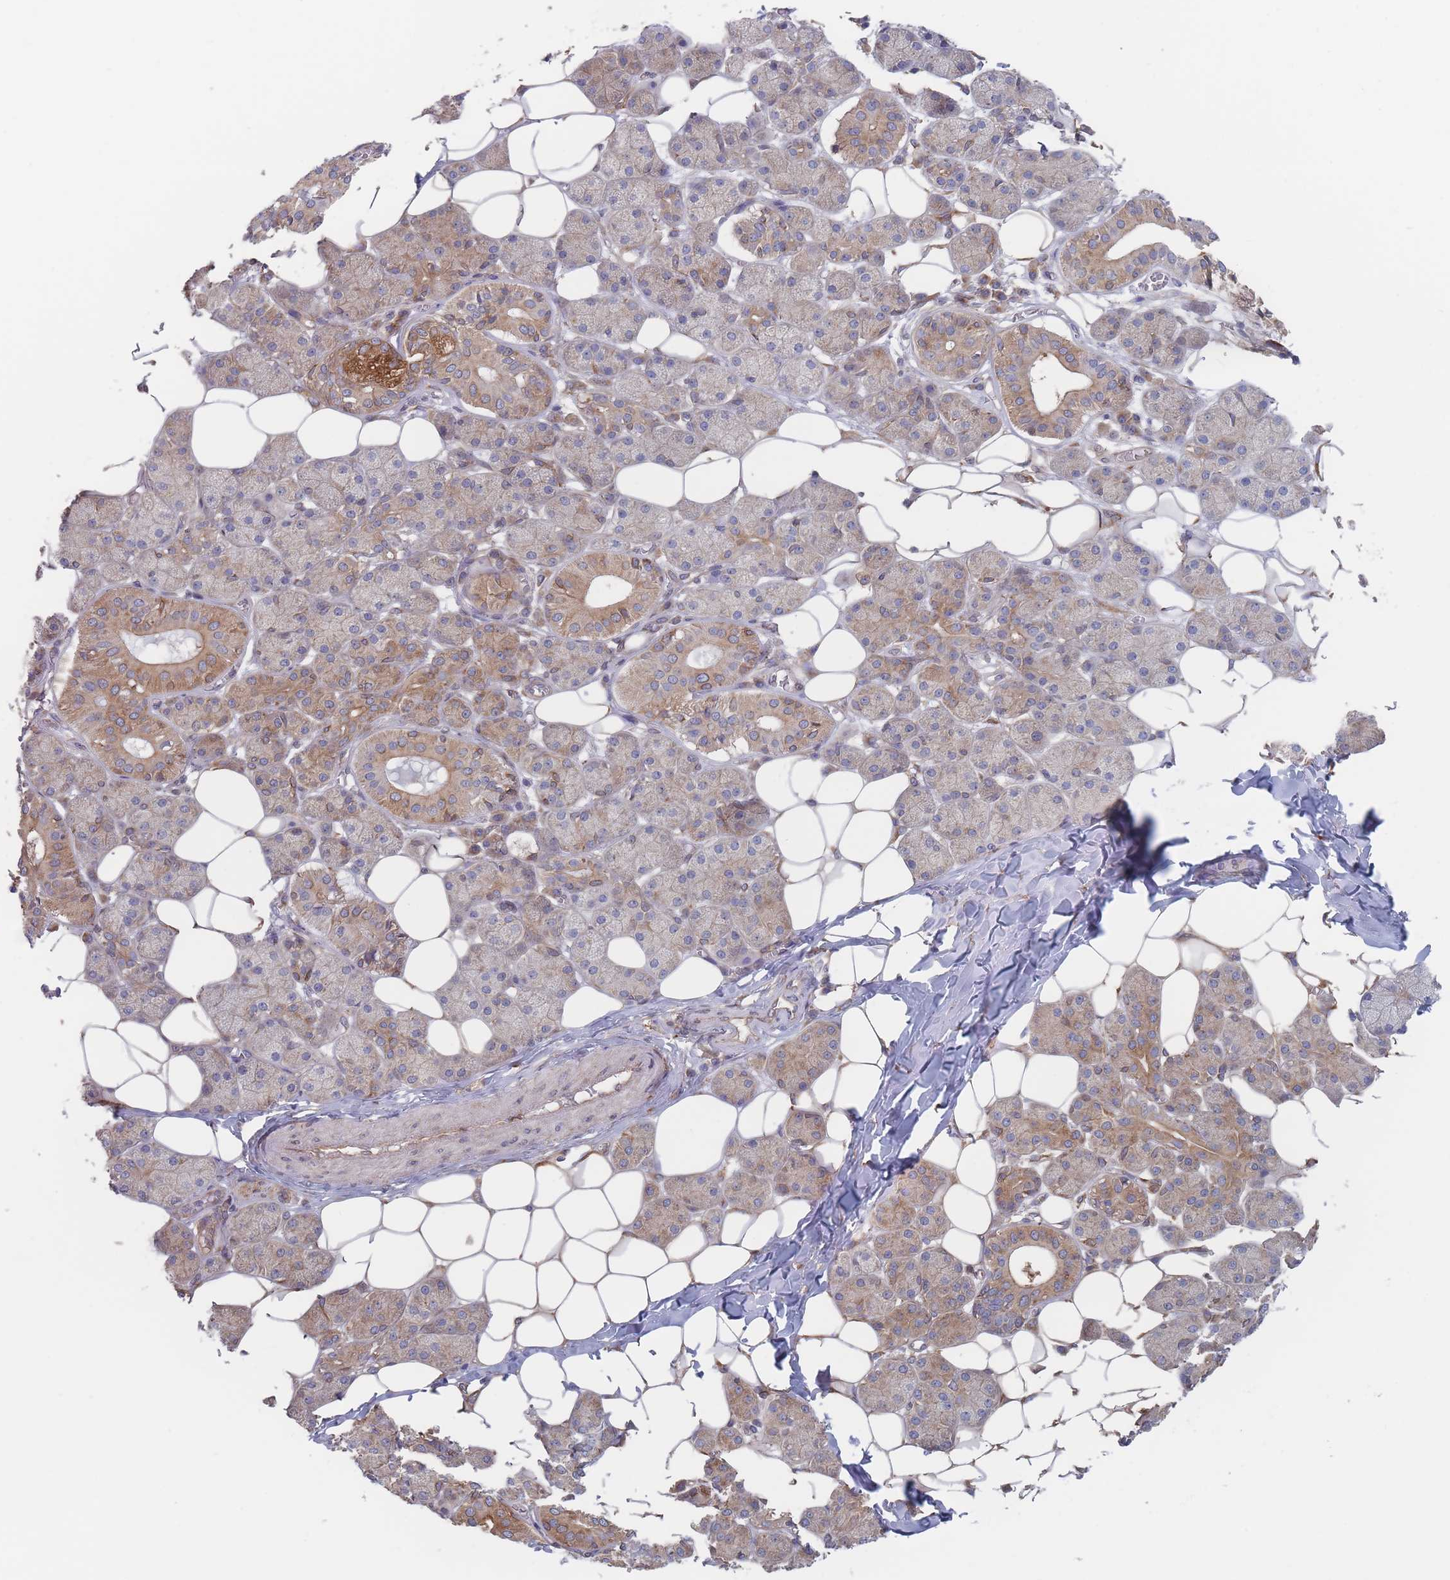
{"staining": {"intensity": "moderate", "quantity": "25%-75%", "location": "cytoplasmic/membranous"}, "tissue": "salivary gland", "cell_type": "Glandular cells", "image_type": "normal", "snomed": [{"axis": "morphology", "description": "Normal tissue, NOS"}, {"axis": "topography", "description": "Salivary gland"}], "caption": "Protein staining reveals moderate cytoplasmic/membranous staining in about 25%-75% of glandular cells in normal salivary gland. (DAB = brown stain, brightfield microscopy at high magnification).", "gene": "KDSR", "patient": {"sex": "female", "age": 33}}